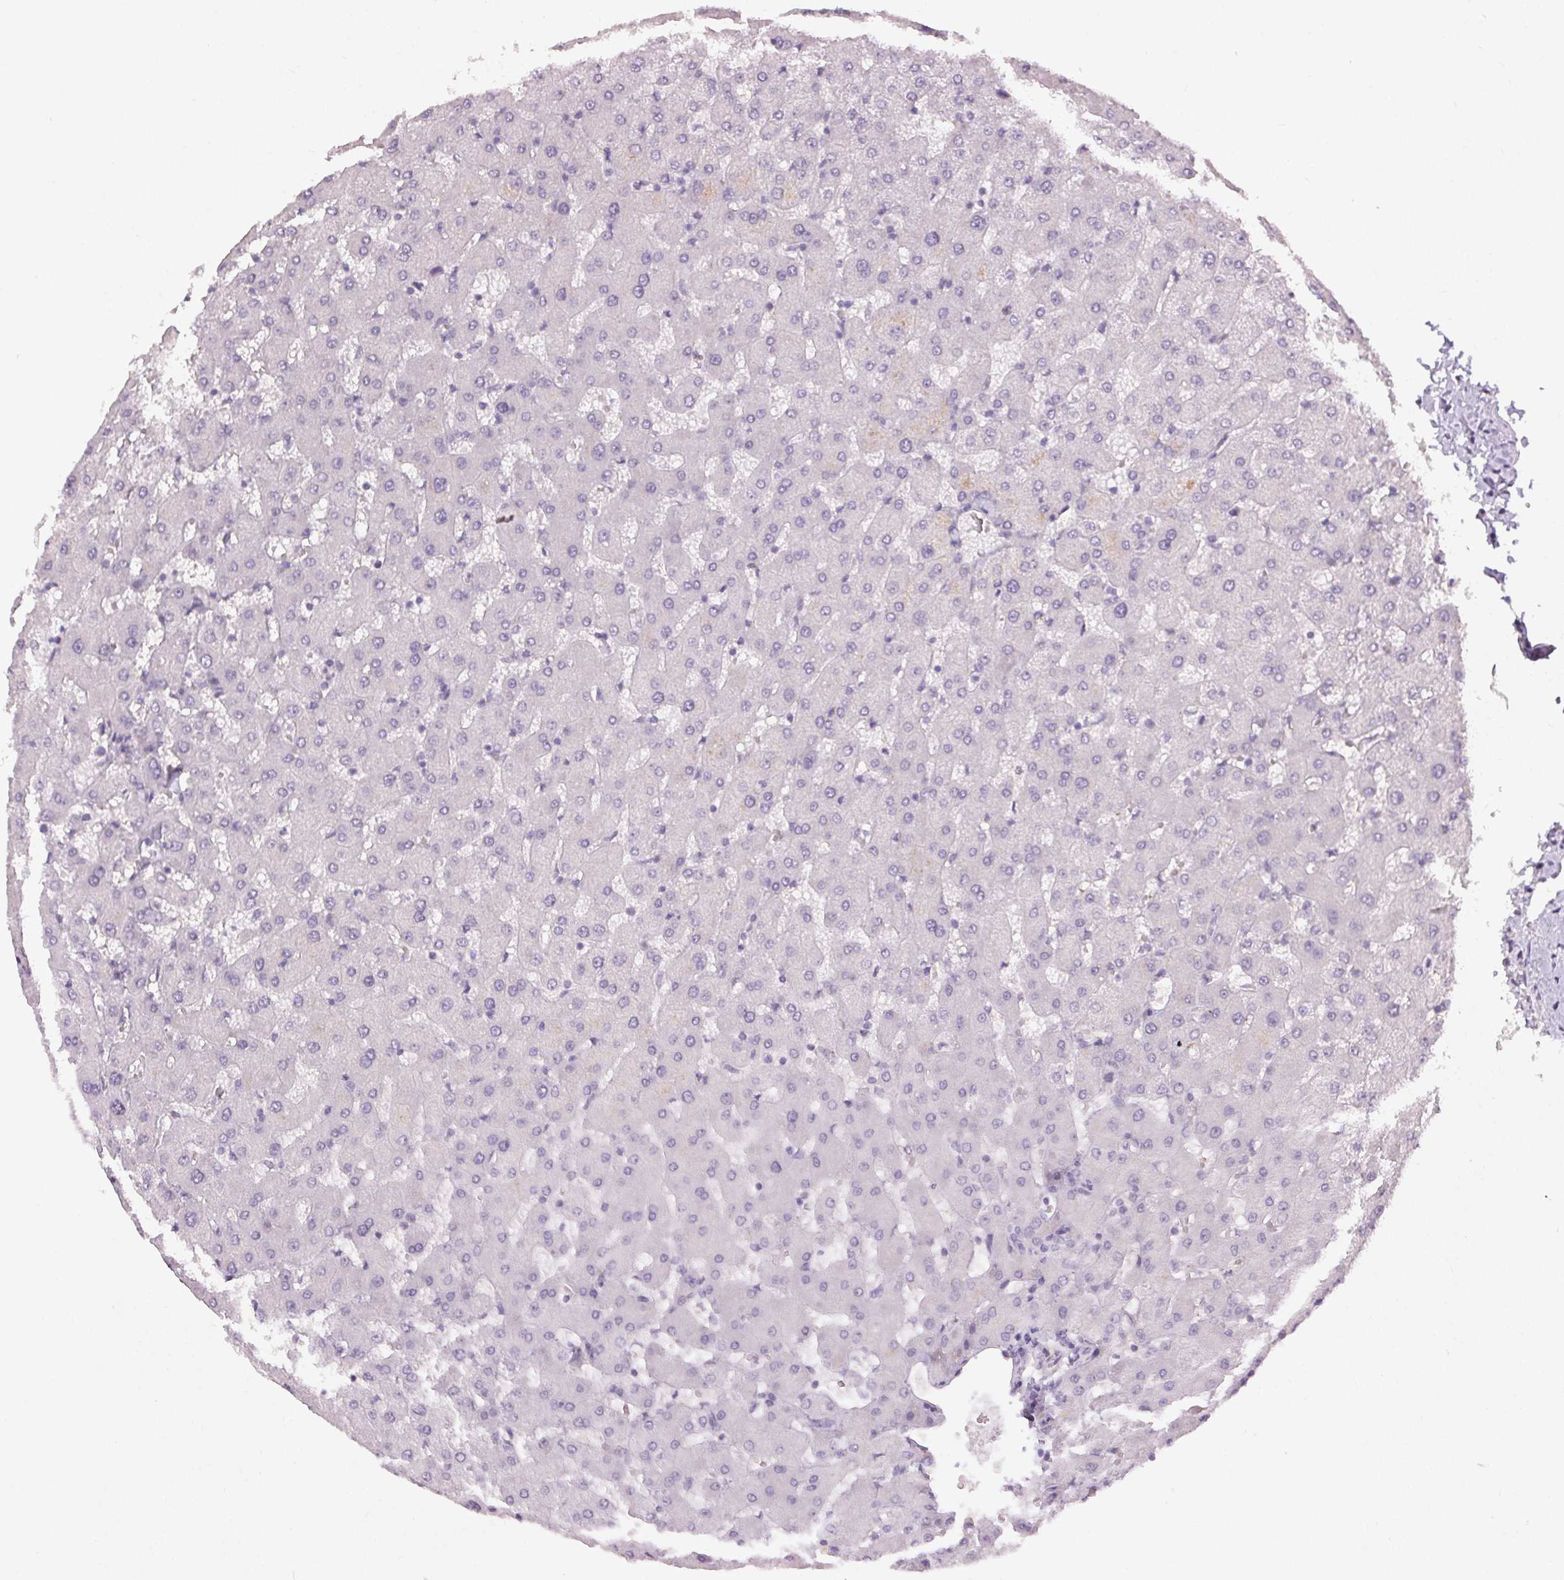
{"staining": {"intensity": "negative", "quantity": "none", "location": "none"}, "tissue": "liver", "cell_type": "Cholangiocytes", "image_type": "normal", "snomed": [{"axis": "morphology", "description": "Normal tissue, NOS"}, {"axis": "topography", "description": "Liver"}], "caption": "The micrograph displays no significant staining in cholangiocytes of liver. (Brightfield microscopy of DAB immunohistochemistry (IHC) at high magnification).", "gene": "FAM168A", "patient": {"sex": "female", "age": 63}}